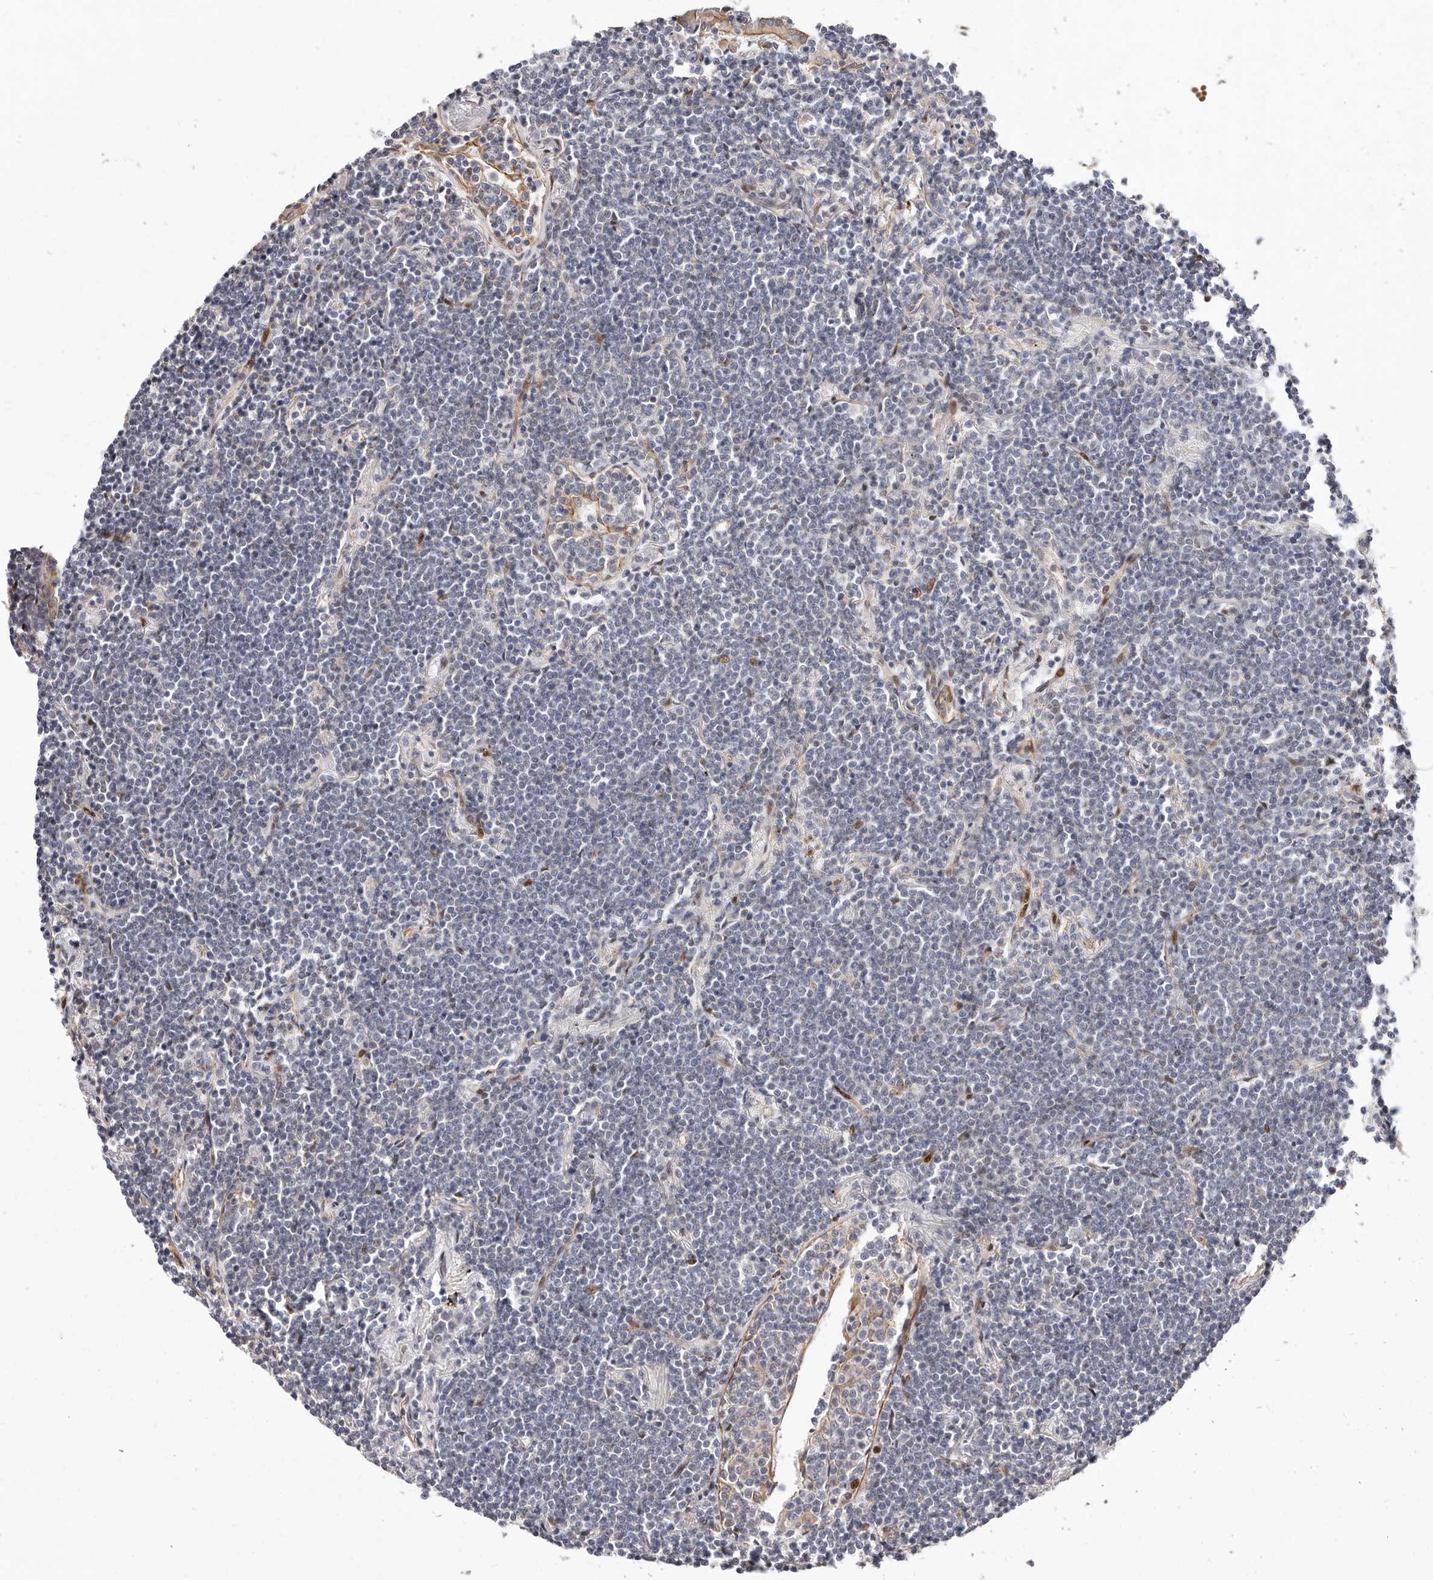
{"staining": {"intensity": "moderate", "quantity": "<25%", "location": "nuclear"}, "tissue": "lymphoma", "cell_type": "Tumor cells", "image_type": "cancer", "snomed": [{"axis": "morphology", "description": "Malignant lymphoma, non-Hodgkin's type, Low grade"}, {"axis": "topography", "description": "Lung"}], "caption": "Lymphoma tissue shows moderate nuclear staining in about <25% of tumor cells, visualized by immunohistochemistry. Using DAB (3,3'-diaminobenzidine) (brown) and hematoxylin (blue) stains, captured at high magnification using brightfield microscopy.", "gene": "EPHX3", "patient": {"sex": "female", "age": 71}}